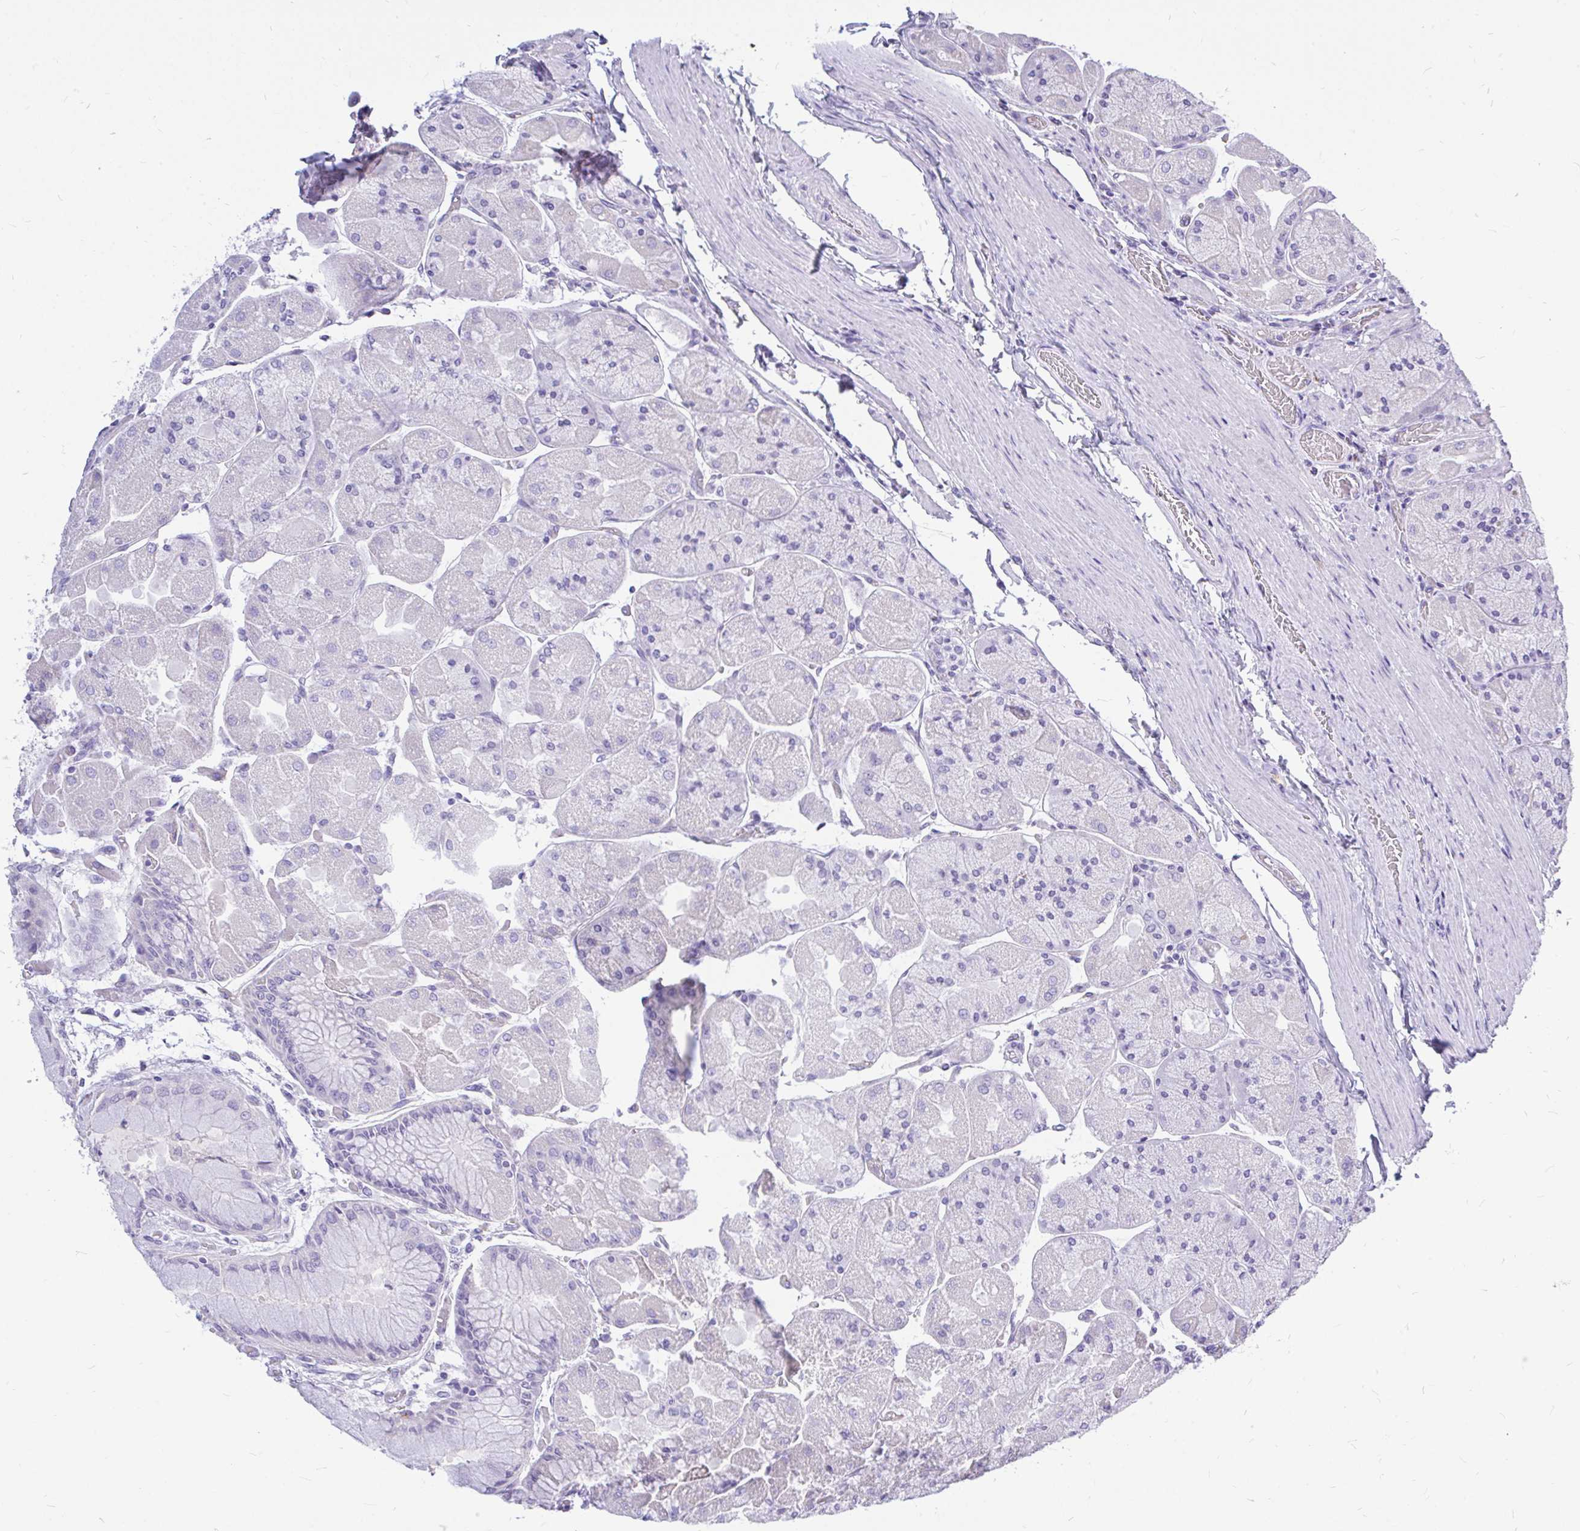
{"staining": {"intensity": "negative", "quantity": "none", "location": "none"}, "tissue": "stomach", "cell_type": "Glandular cells", "image_type": "normal", "snomed": [{"axis": "morphology", "description": "Normal tissue, NOS"}, {"axis": "topography", "description": "Stomach"}], "caption": "Glandular cells are negative for protein expression in benign human stomach. The staining is performed using DAB (3,3'-diaminobenzidine) brown chromogen with nuclei counter-stained in using hematoxylin.", "gene": "MAP1LC3A", "patient": {"sex": "female", "age": 61}}